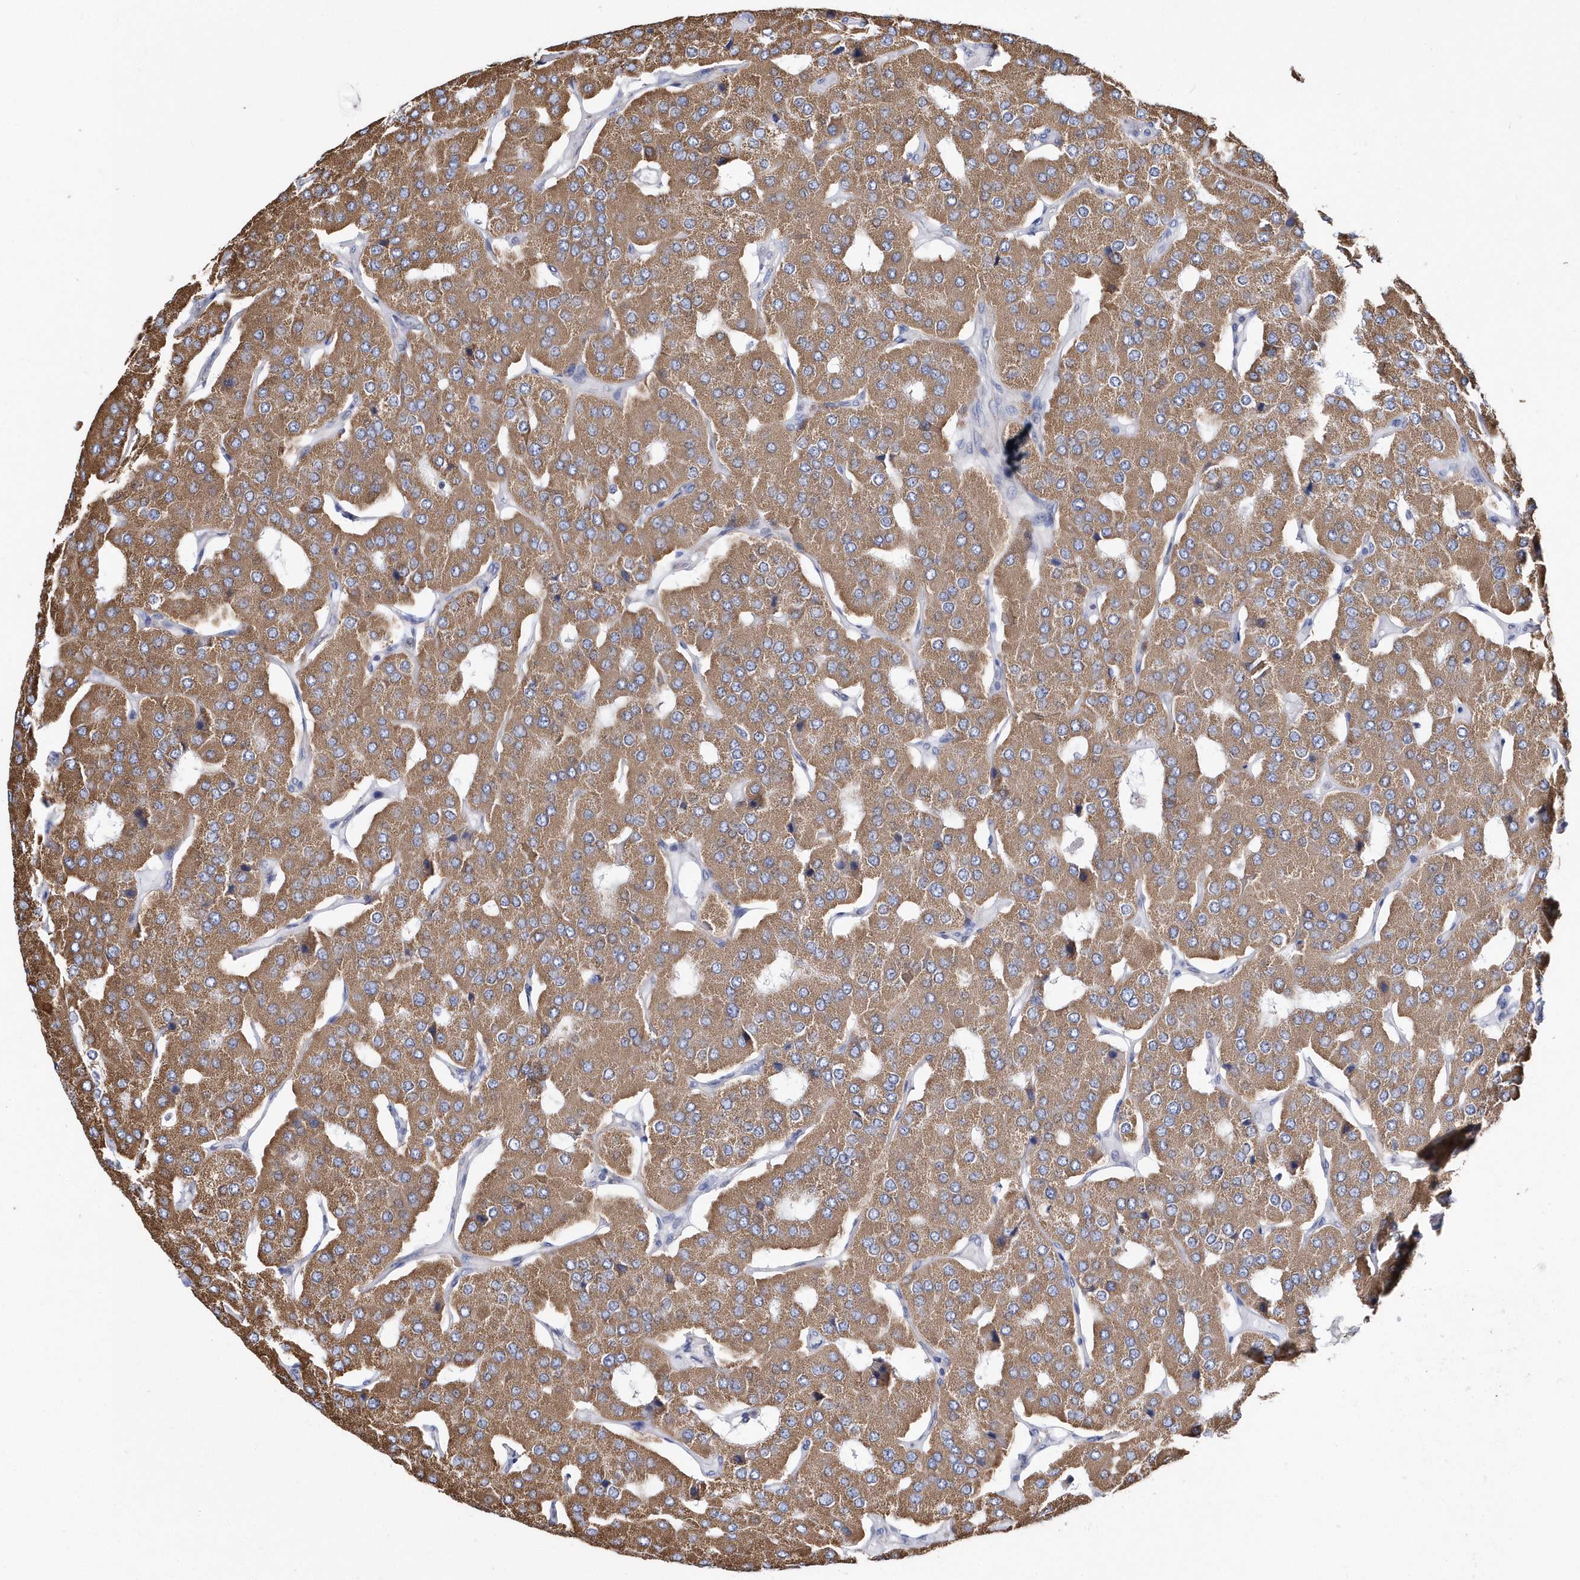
{"staining": {"intensity": "moderate", "quantity": ">75%", "location": "cytoplasmic/membranous"}, "tissue": "parathyroid gland", "cell_type": "Glandular cells", "image_type": "normal", "snomed": [{"axis": "morphology", "description": "Normal tissue, NOS"}, {"axis": "morphology", "description": "Adenoma, NOS"}, {"axis": "topography", "description": "Parathyroid gland"}], "caption": "Moderate cytoplasmic/membranous expression is appreciated in about >75% of glandular cells in unremarkable parathyroid gland. The protein of interest is stained brown, and the nuclei are stained in blue (DAB IHC with brightfield microscopy, high magnification).", "gene": "SPATA5", "patient": {"sex": "female", "age": 86}}